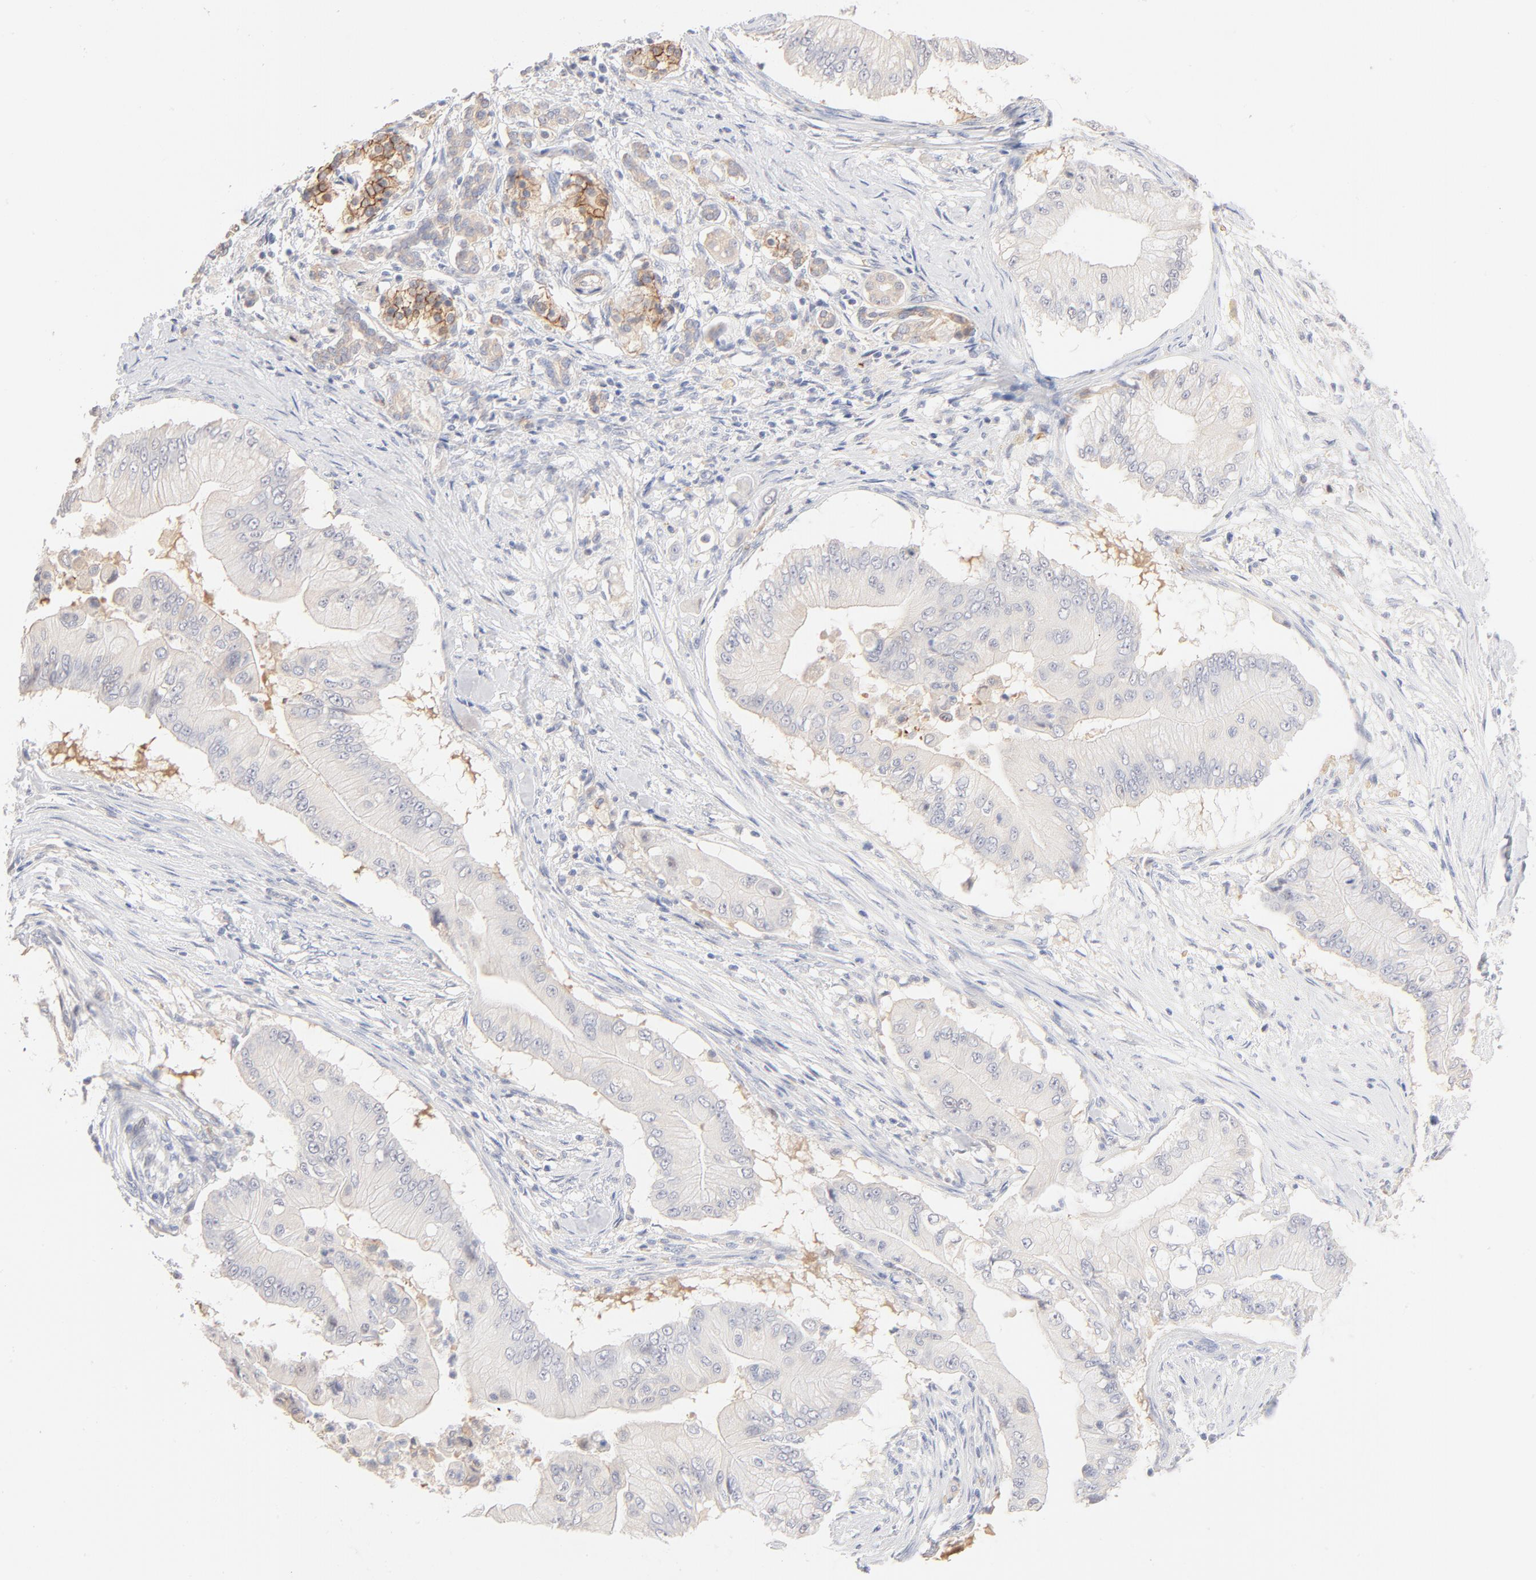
{"staining": {"intensity": "negative", "quantity": "none", "location": "none"}, "tissue": "pancreatic cancer", "cell_type": "Tumor cells", "image_type": "cancer", "snomed": [{"axis": "morphology", "description": "Adenocarcinoma, NOS"}, {"axis": "topography", "description": "Pancreas"}], "caption": "Pancreatic adenocarcinoma stained for a protein using IHC displays no positivity tumor cells.", "gene": "SPTB", "patient": {"sex": "male", "age": 62}}